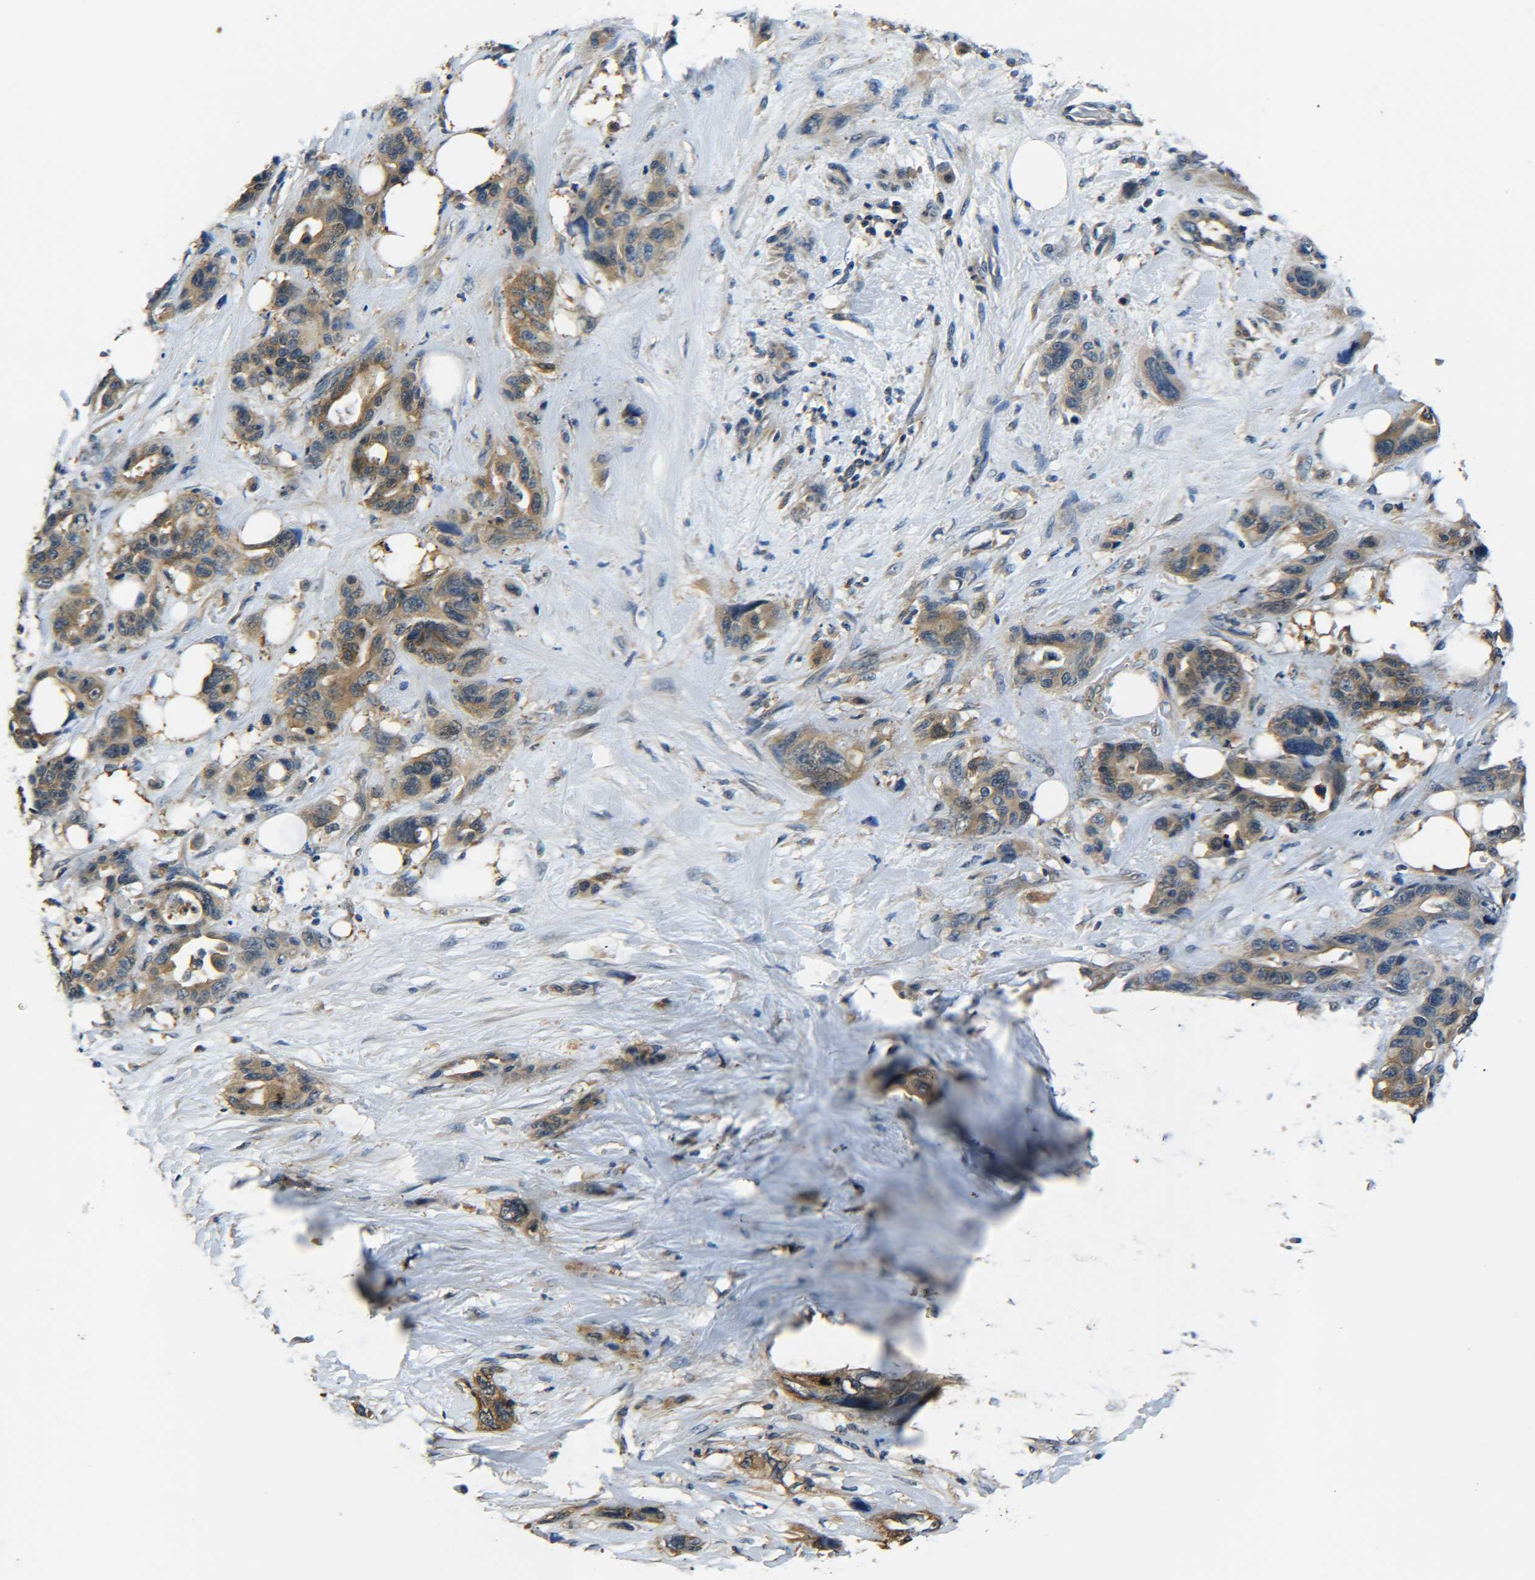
{"staining": {"intensity": "weak", "quantity": ">75%", "location": "cytoplasmic/membranous"}, "tissue": "pancreatic cancer", "cell_type": "Tumor cells", "image_type": "cancer", "snomed": [{"axis": "morphology", "description": "Adenocarcinoma, NOS"}, {"axis": "topography", "description": "Pancreas"}], "caption": "Weak cytoplasmic/membranous staining is present in approximately >75% of tumor cells in pancreatic adenocarcinoma.", "gene": "PREB", "patient": {"sex": "male", "age": 46}}